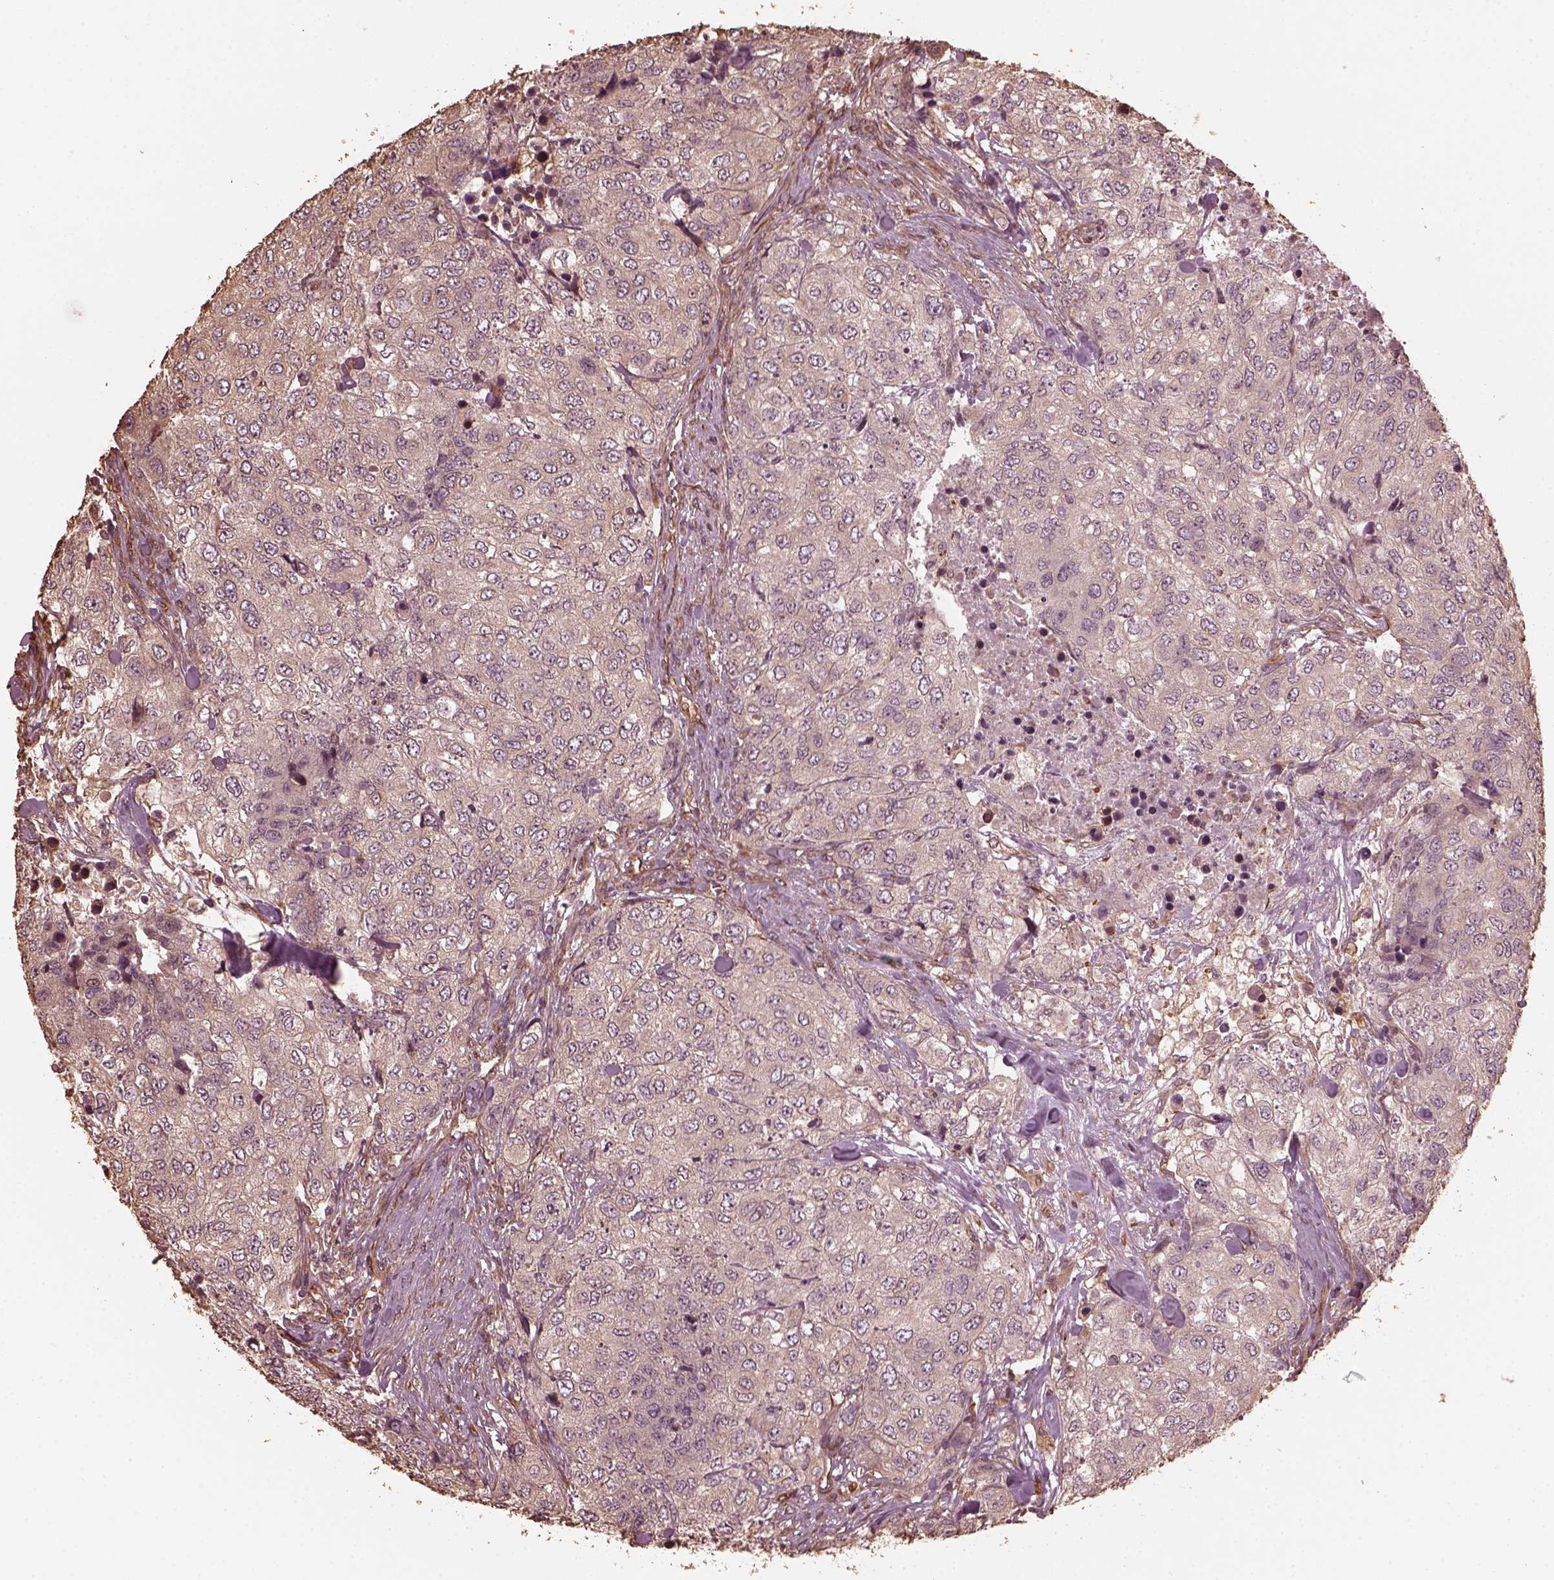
{"staining": {"intensity": "negative", "quantity": "none", "location": "none"}, "tissue": "urothelial cancer", "cell_type": "Tumor cells", "image_type": "cancer", "snomed": [{"axis": "morphology", "description": "Urothelial carcinoma, High grade"}, {"axis": "topography", "description": "Urinary bladder"}], "caption": "The photomicrograph exhibits no staining of tumor cells in urothelial cancer. (DAB (3,3'-diaminobenzidine) IHC visualized using brightfield microscopy, high magnification).", "gene": "GTPBP1", "patient": {"sex": "female", "age": 78}}